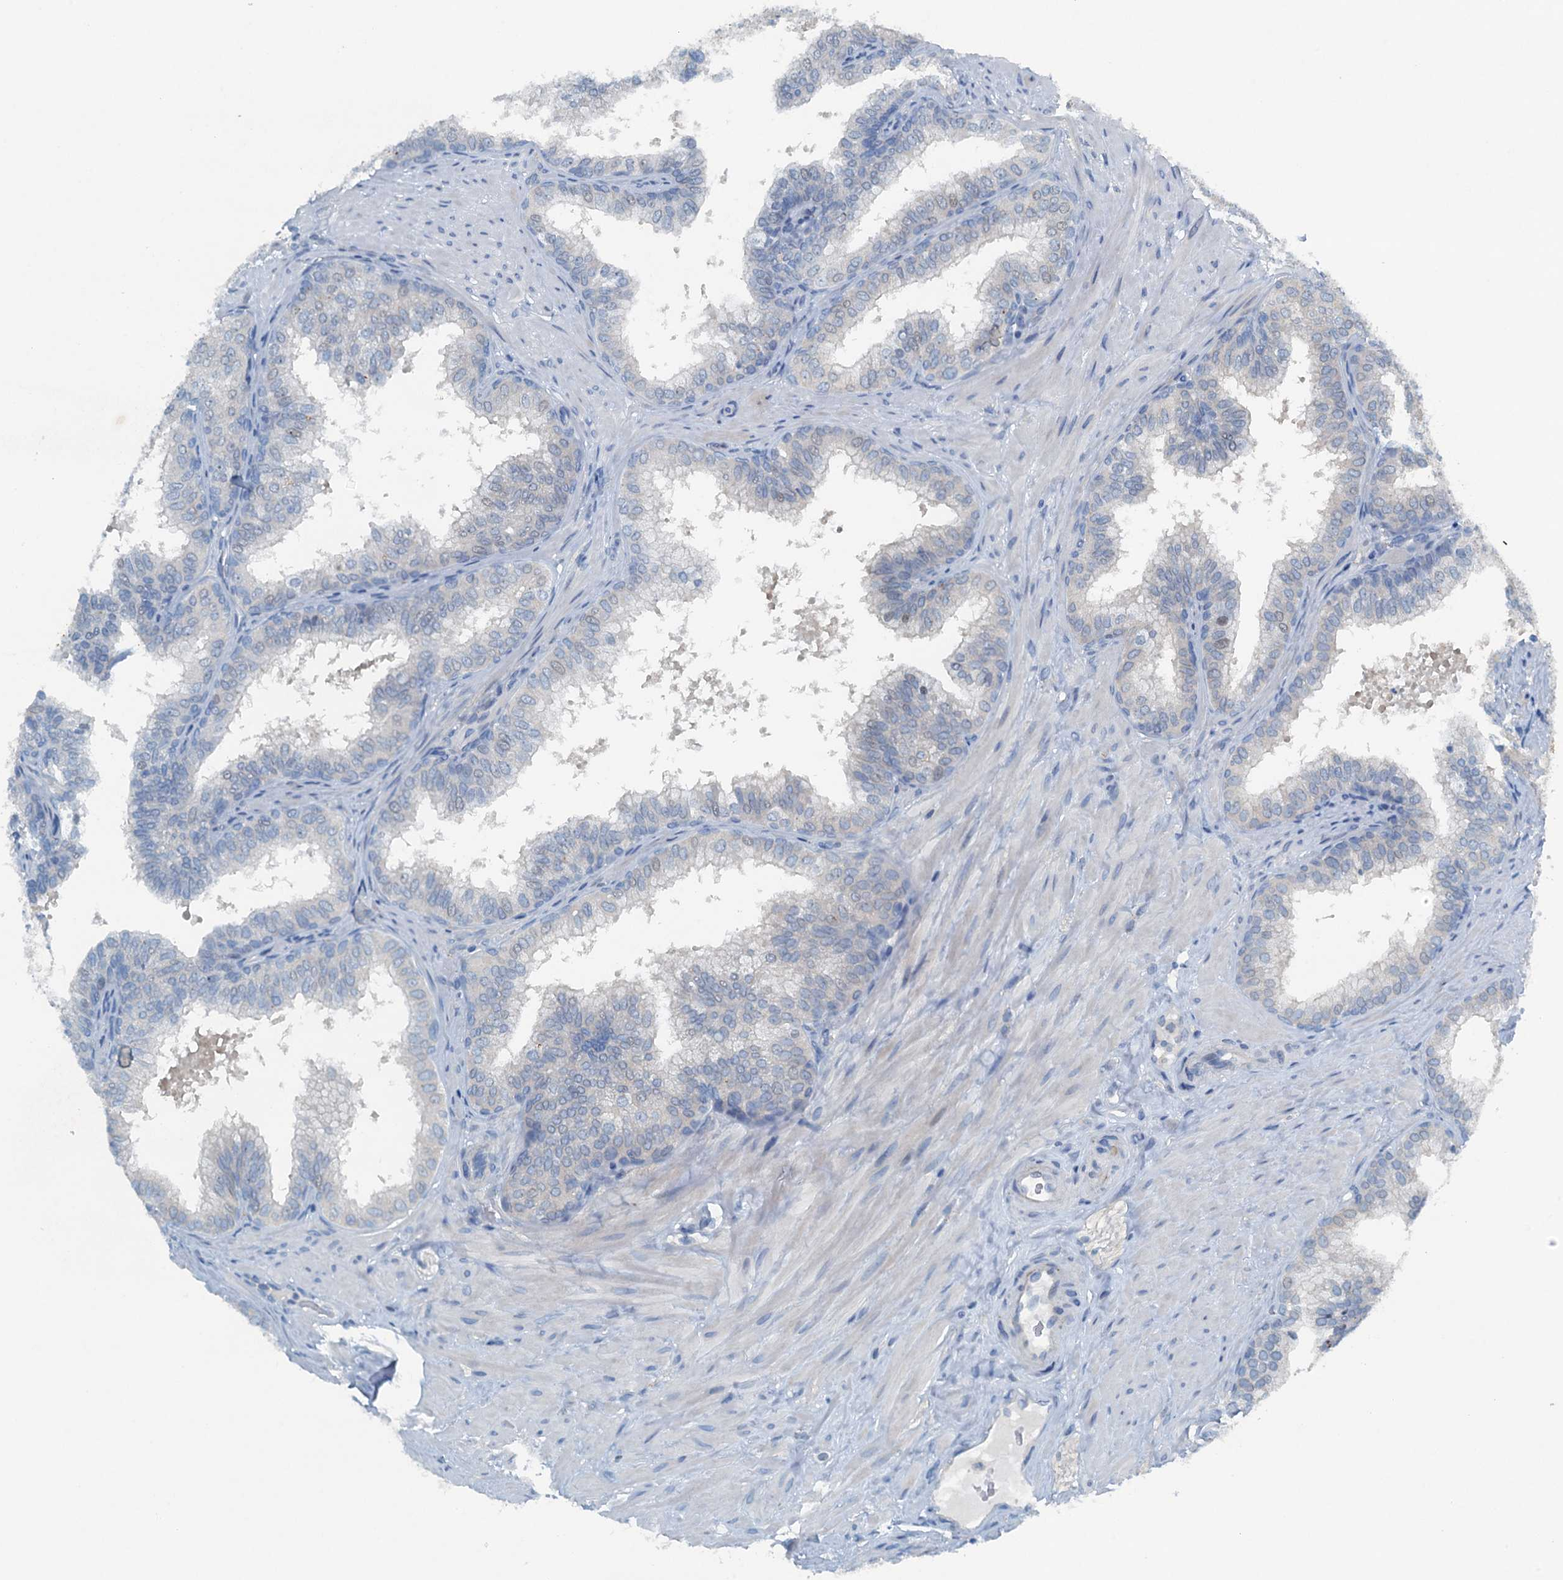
{"staining": {"intensity": "negative", "quantity": "none", "location": "none"}, "tissue": "prostate", "cell_type": "Glandular cells", "image_type": "normal", "snomed": [{"axis": "morphology", "description": "Normal tissue, NOS"}, {"axis": "topography", "description": "Prostate"}], "caption": "Immunohistochemical staining of unremarkable prostate exhibits no significant positivity in glandular cells.", "gene": "CBLIF", "patient": {"sex": "male", "age": 60}}